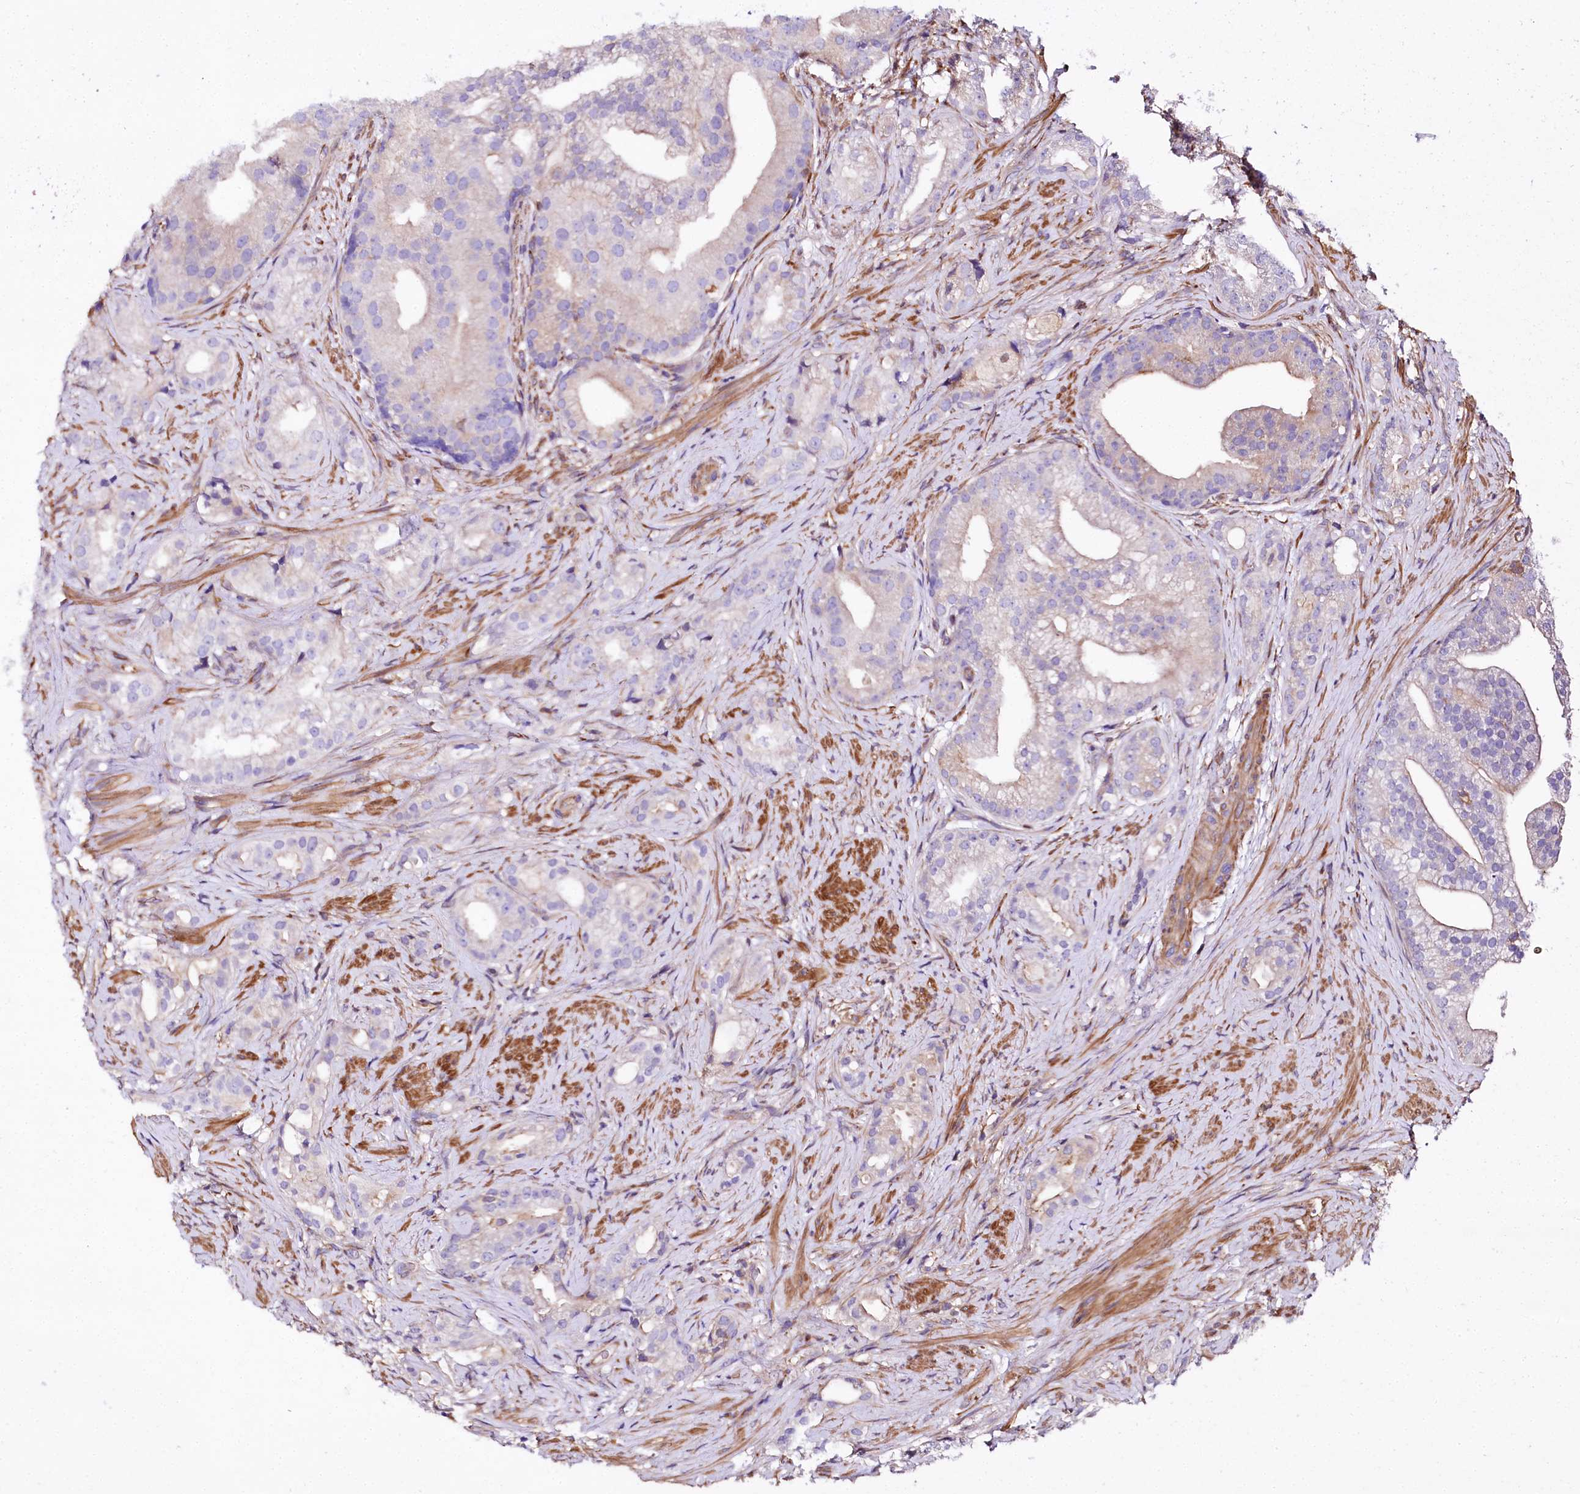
{"staining": {"intensity": "weak", "quantity": "25%-75%", "location": "cytoplasmic/membranous"}, "tissue": "prostate cancer", "cell_type": "Tumor cells", "image_type": "cancer", "snomed": [{"axis": "morphology", "description": "Adenocarcinoma, Low grade"}, {"axis": "topography", "description": "Prostate"}], "caption": "Prostate cancer (adenocarcinoma (low-grade)) stained for a protein demonstrates weak cytoplasmic/membranous positivity in tumor cells.", "gene": "FCHSD2", "patient": {"sex": "male", "age": 71}}